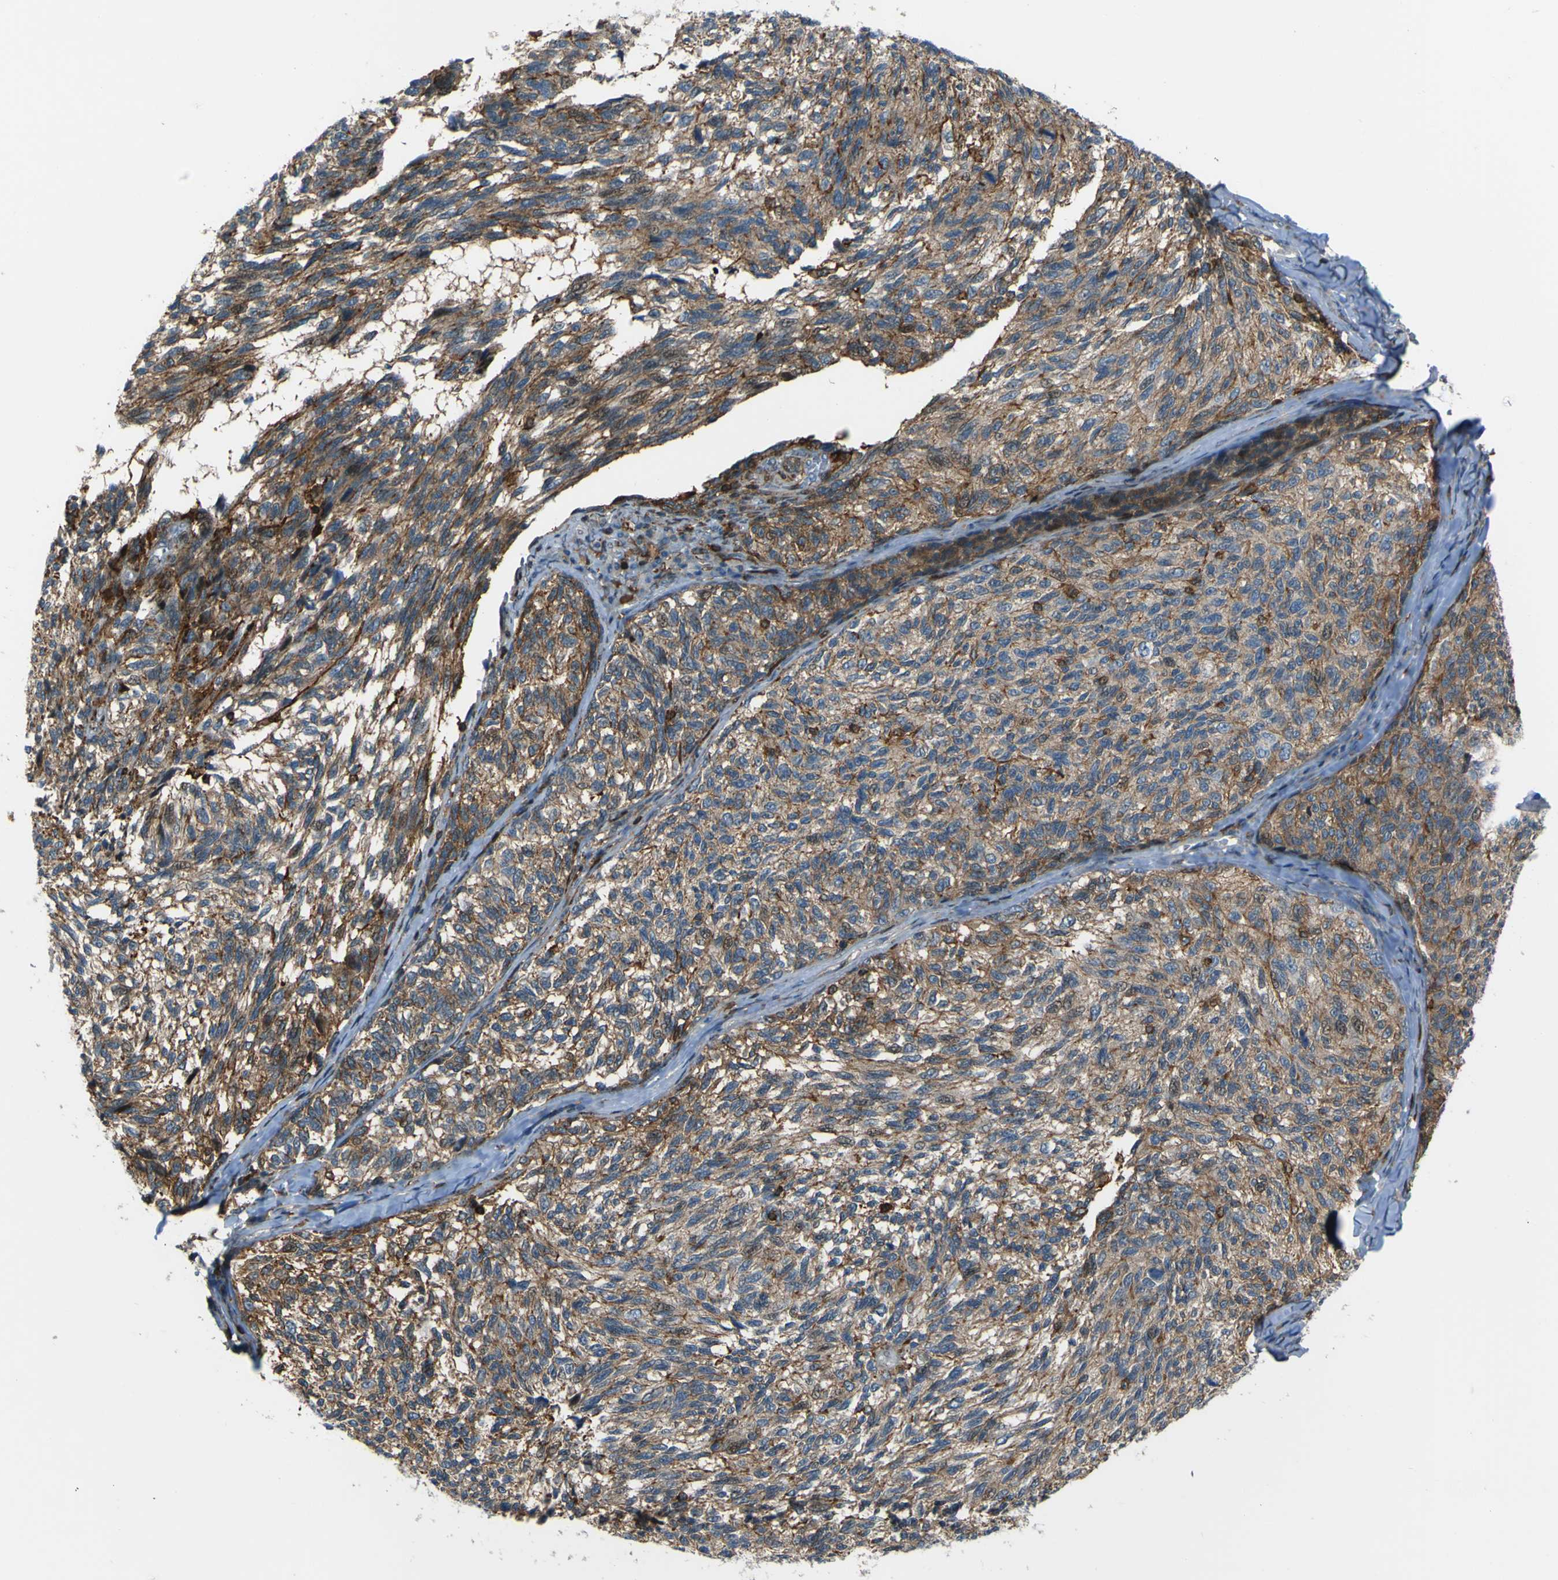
{"staining": {"intensity": "weak", "quantity": ">75%", "location": "cytoplasmic/membranous"}, "tissue": "melanoma", "cell_type": "Tumor cells", "image_type": "cancer", "snomed": [{"axis": "morphology", "description": "Malignant melanoma, NOS"}, {"axis": "topography", "description": "Skin"}], "caption": "DAB immunohistochemical staining of human melanoma shows weak cytoplasmic/membranous protein expression in approximately >75% of tumor cells. Using DAB (brown) and hematoxylin (blue) stains, captured at high magnification using brightfield microscopy.", "gene": "PCDHB5", "patient": {"sex": "female", "age": 73}}